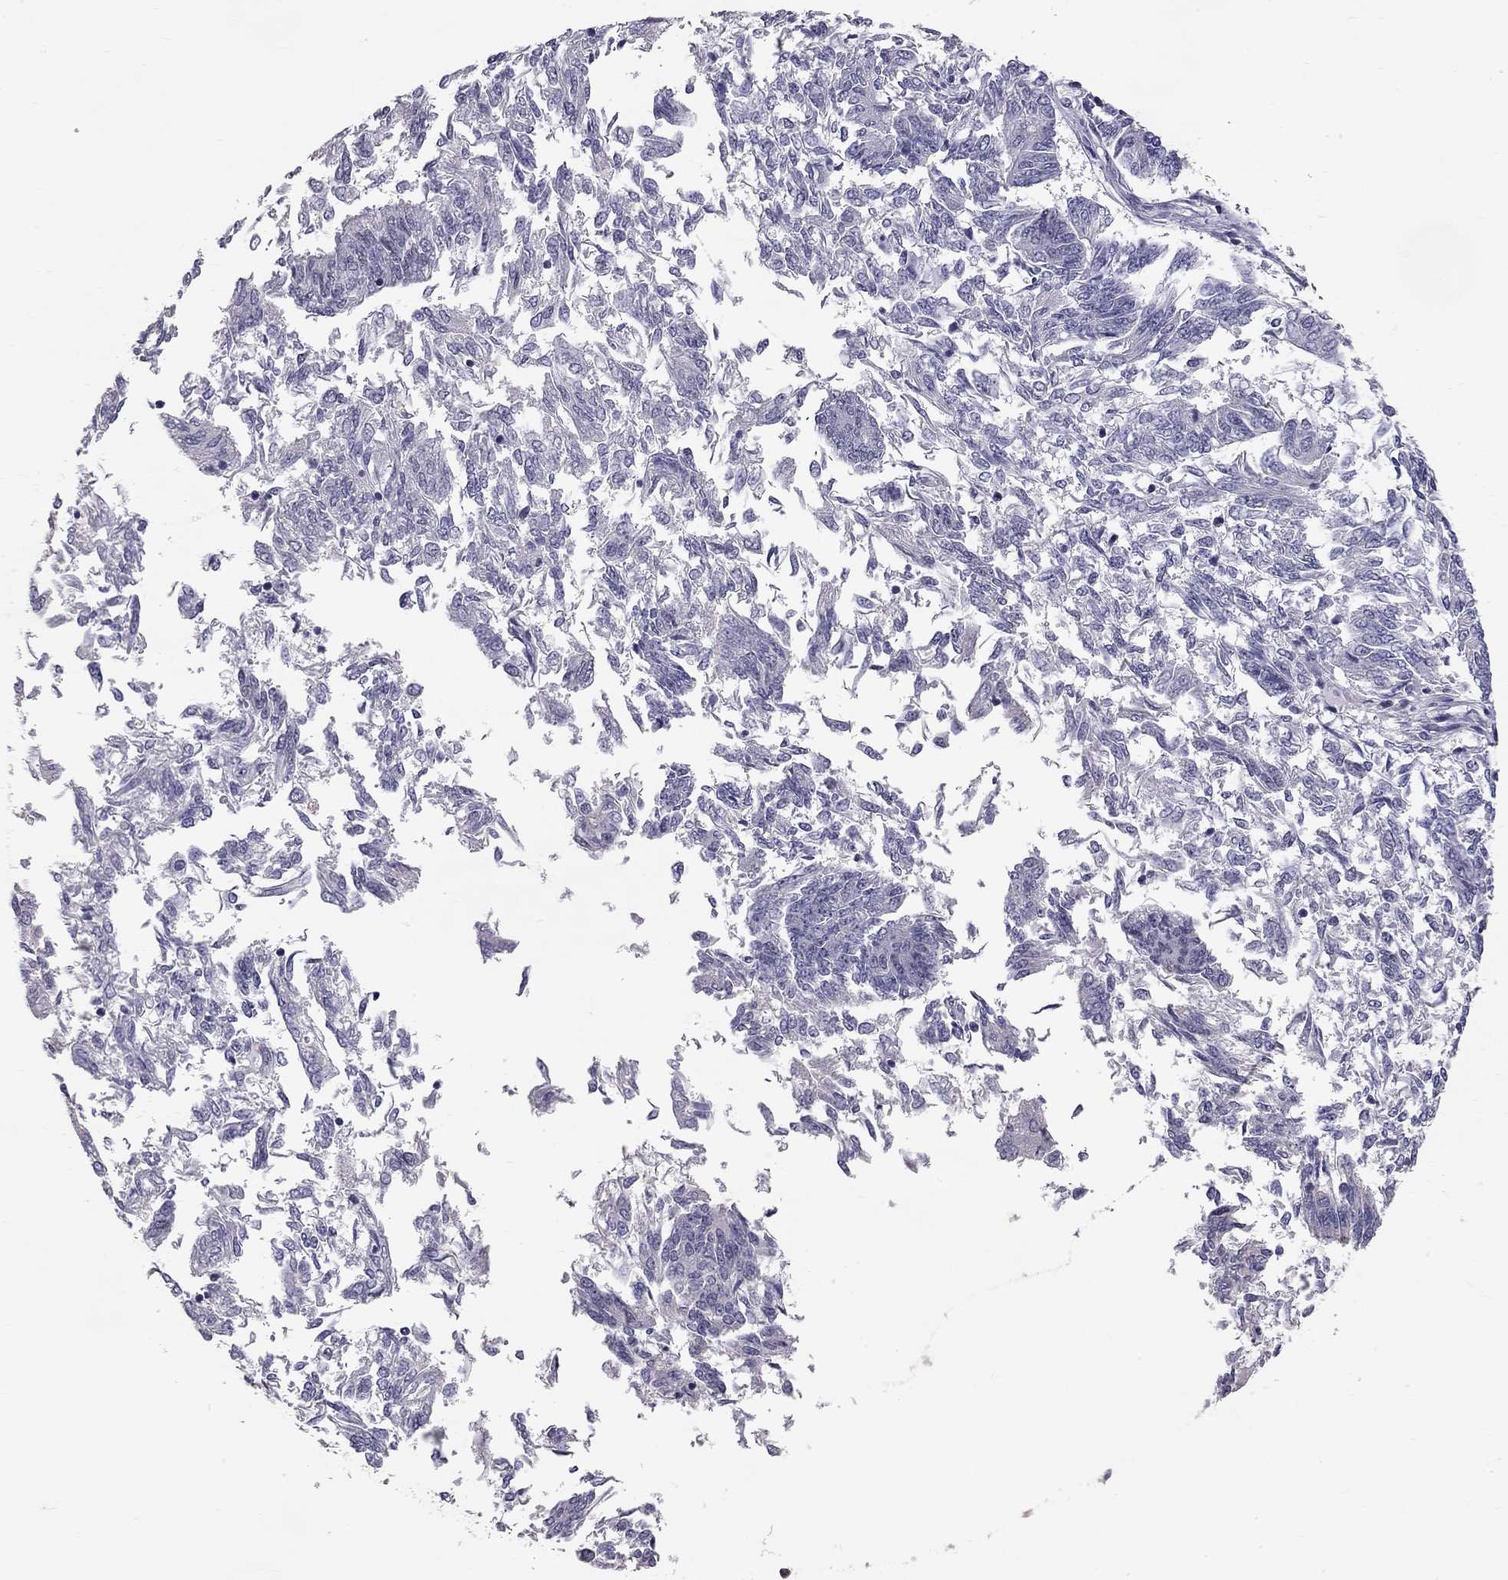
{"staining": {"intensity": "negative", "quantity": "none", "location": "none"}, "tissue": "endometrial cancer", "cell_type": "Tumor cells", "image_type": "cancer", "snomed": [{"axis": "morphology", "description": "Adenocarcinoma, NOS"}, {"axis": "topography", "description": "Endometrium"}], "caption": "Protein analysis of adenocarcinoma (endometrial) demonstrates no significant staining in tumor cells.", "gene": "GJB4", "patient": {"sex": "female", "age": 58}}